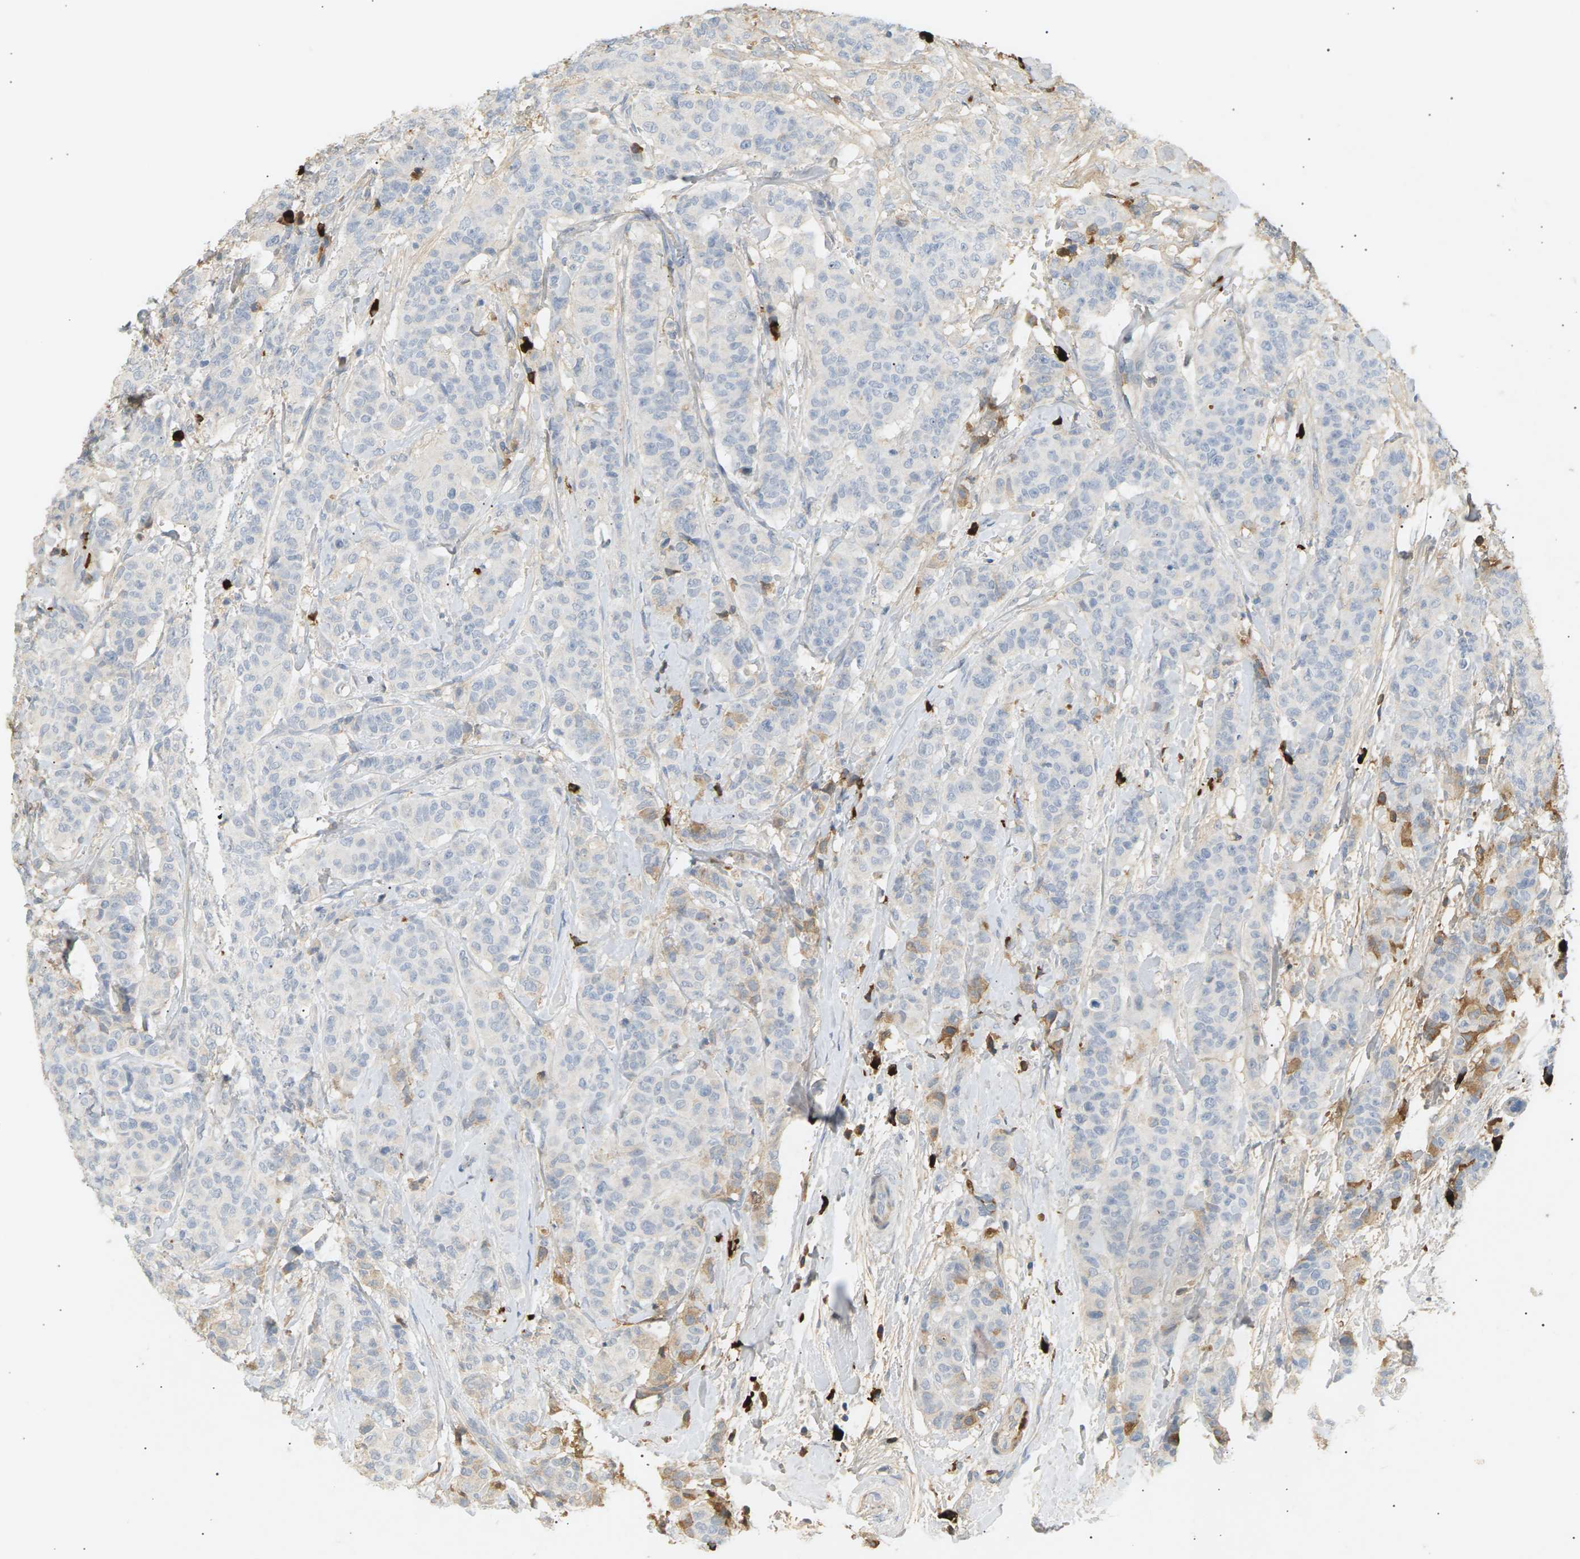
{"staining": {"intensity": "negative", "quantity": "none", "location": "none"}, "tissue": "breast cancer", "cell_type": "Tumor cells", "image_type": "cancer", "snomed": [{"axis": "morphology", "description": "Normal tissue, NOS"}, {"axis": "morphology", "description": "Duct carcinoma"}, {"axis": "topography", "description": "Breast"}], "caption": "An immunohistochemistry micrograph of breast cancer (infiltrating ductal carcinoma) is shown. There is no staining in tumor cells of breast cancer (infiltrating ductal carcinoma).", "gene": "IGLC3", "patient": {"sex": "female", "age": 40}}